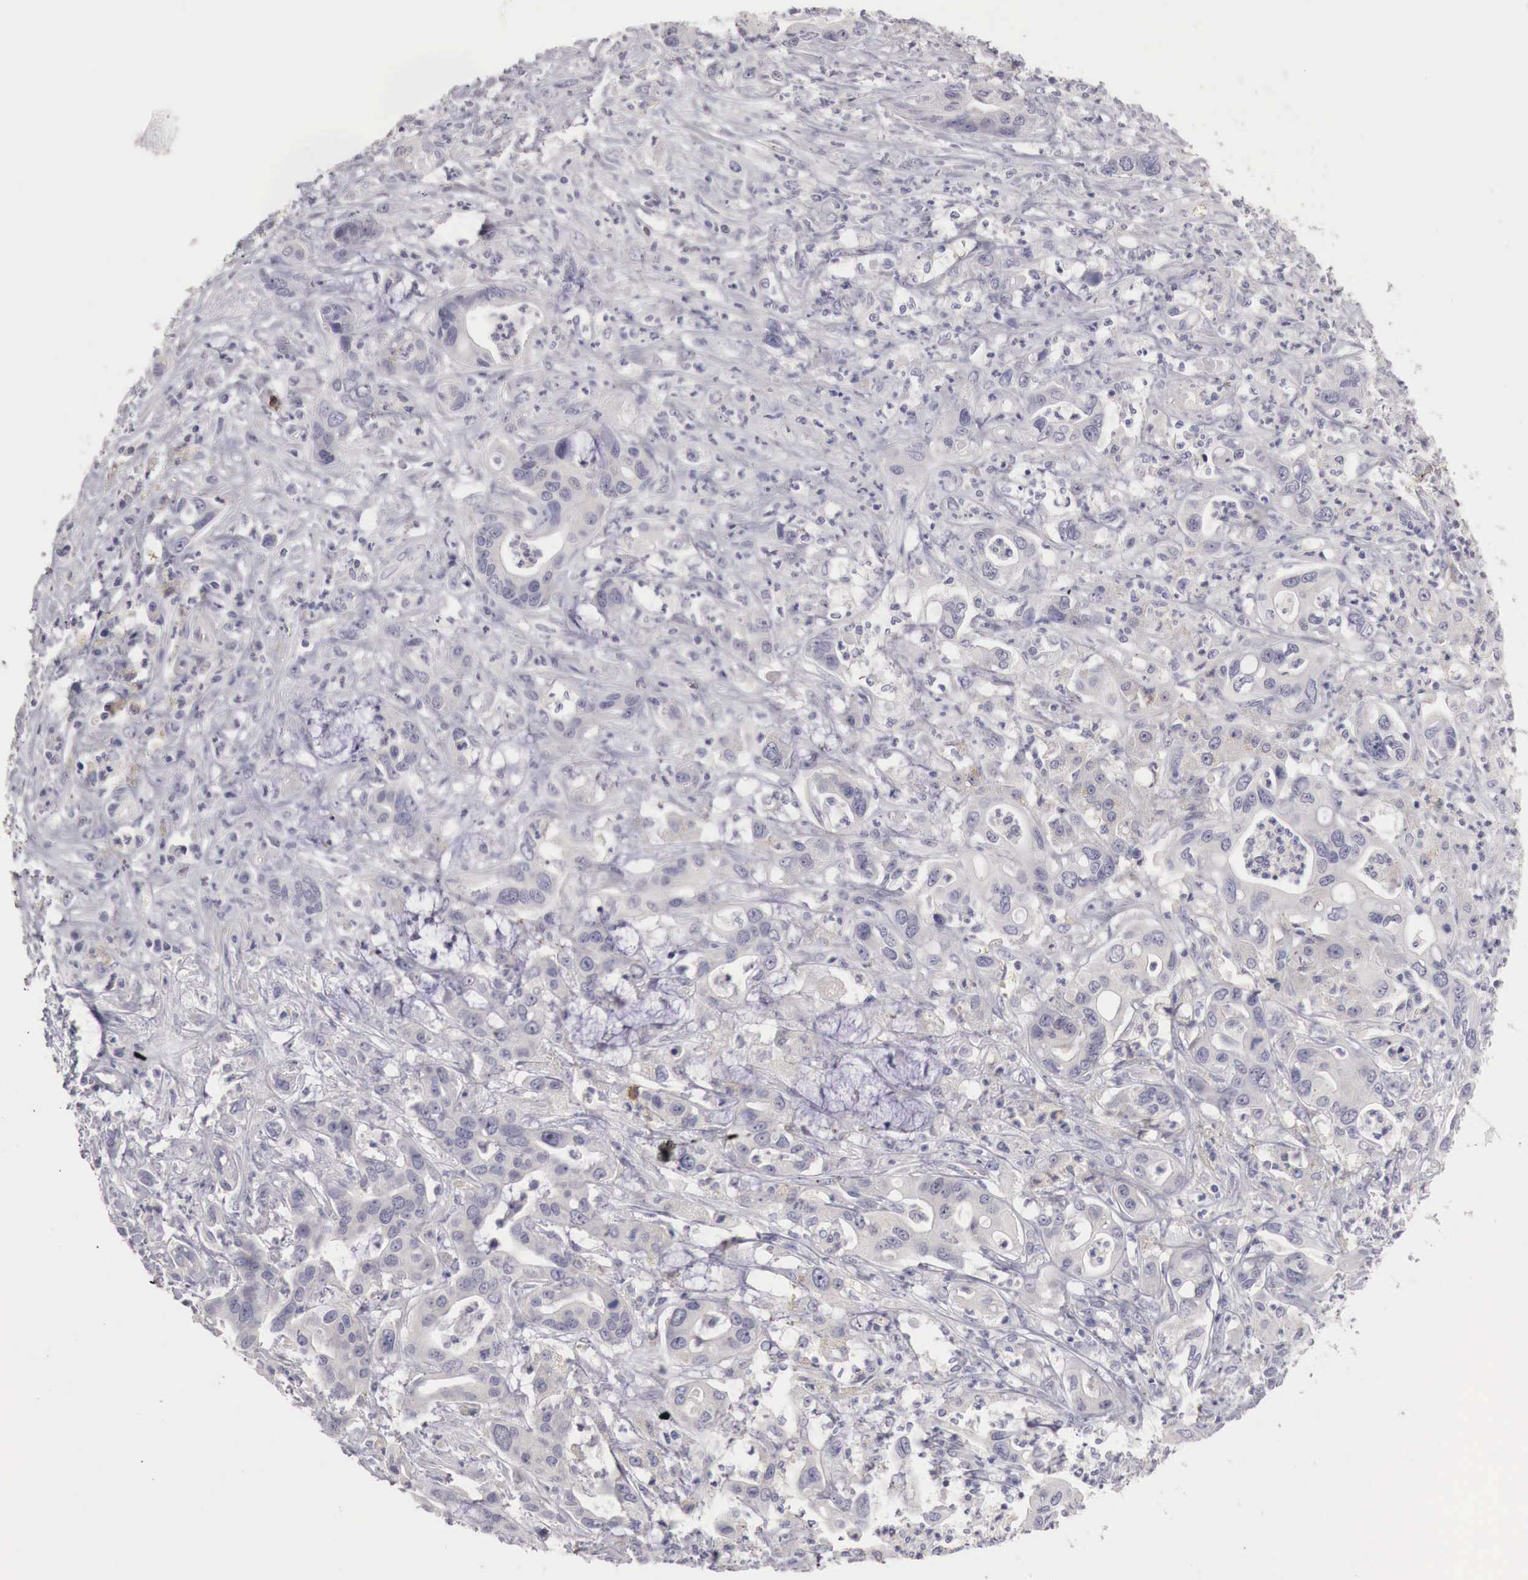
{"staining": {"intensity": "negative", "quantity": "none", "location": "none"}, "tissue": "liver cancer", "cell_type": "Tumor cells", "image_type": "cancer", "snomed": [{"axis": "morphology", "description": "Cholangiocarcinoma"}, {"axis": "topography", "description": "Liver"}], "caption": "IHC image of neoplastic tissue: liver cholangiocarcinoma stained with DAB demonstrates no significant protein staining in tumor cells. (Stains: DAB (3,3'-diaminobenzidine) immunohistochemistry with hematoxylin counter stain, Microscopy: brightfield microscopy at high magnification).", "gene": "GATA1", "patient": {"sex": "female", "age": 65}}